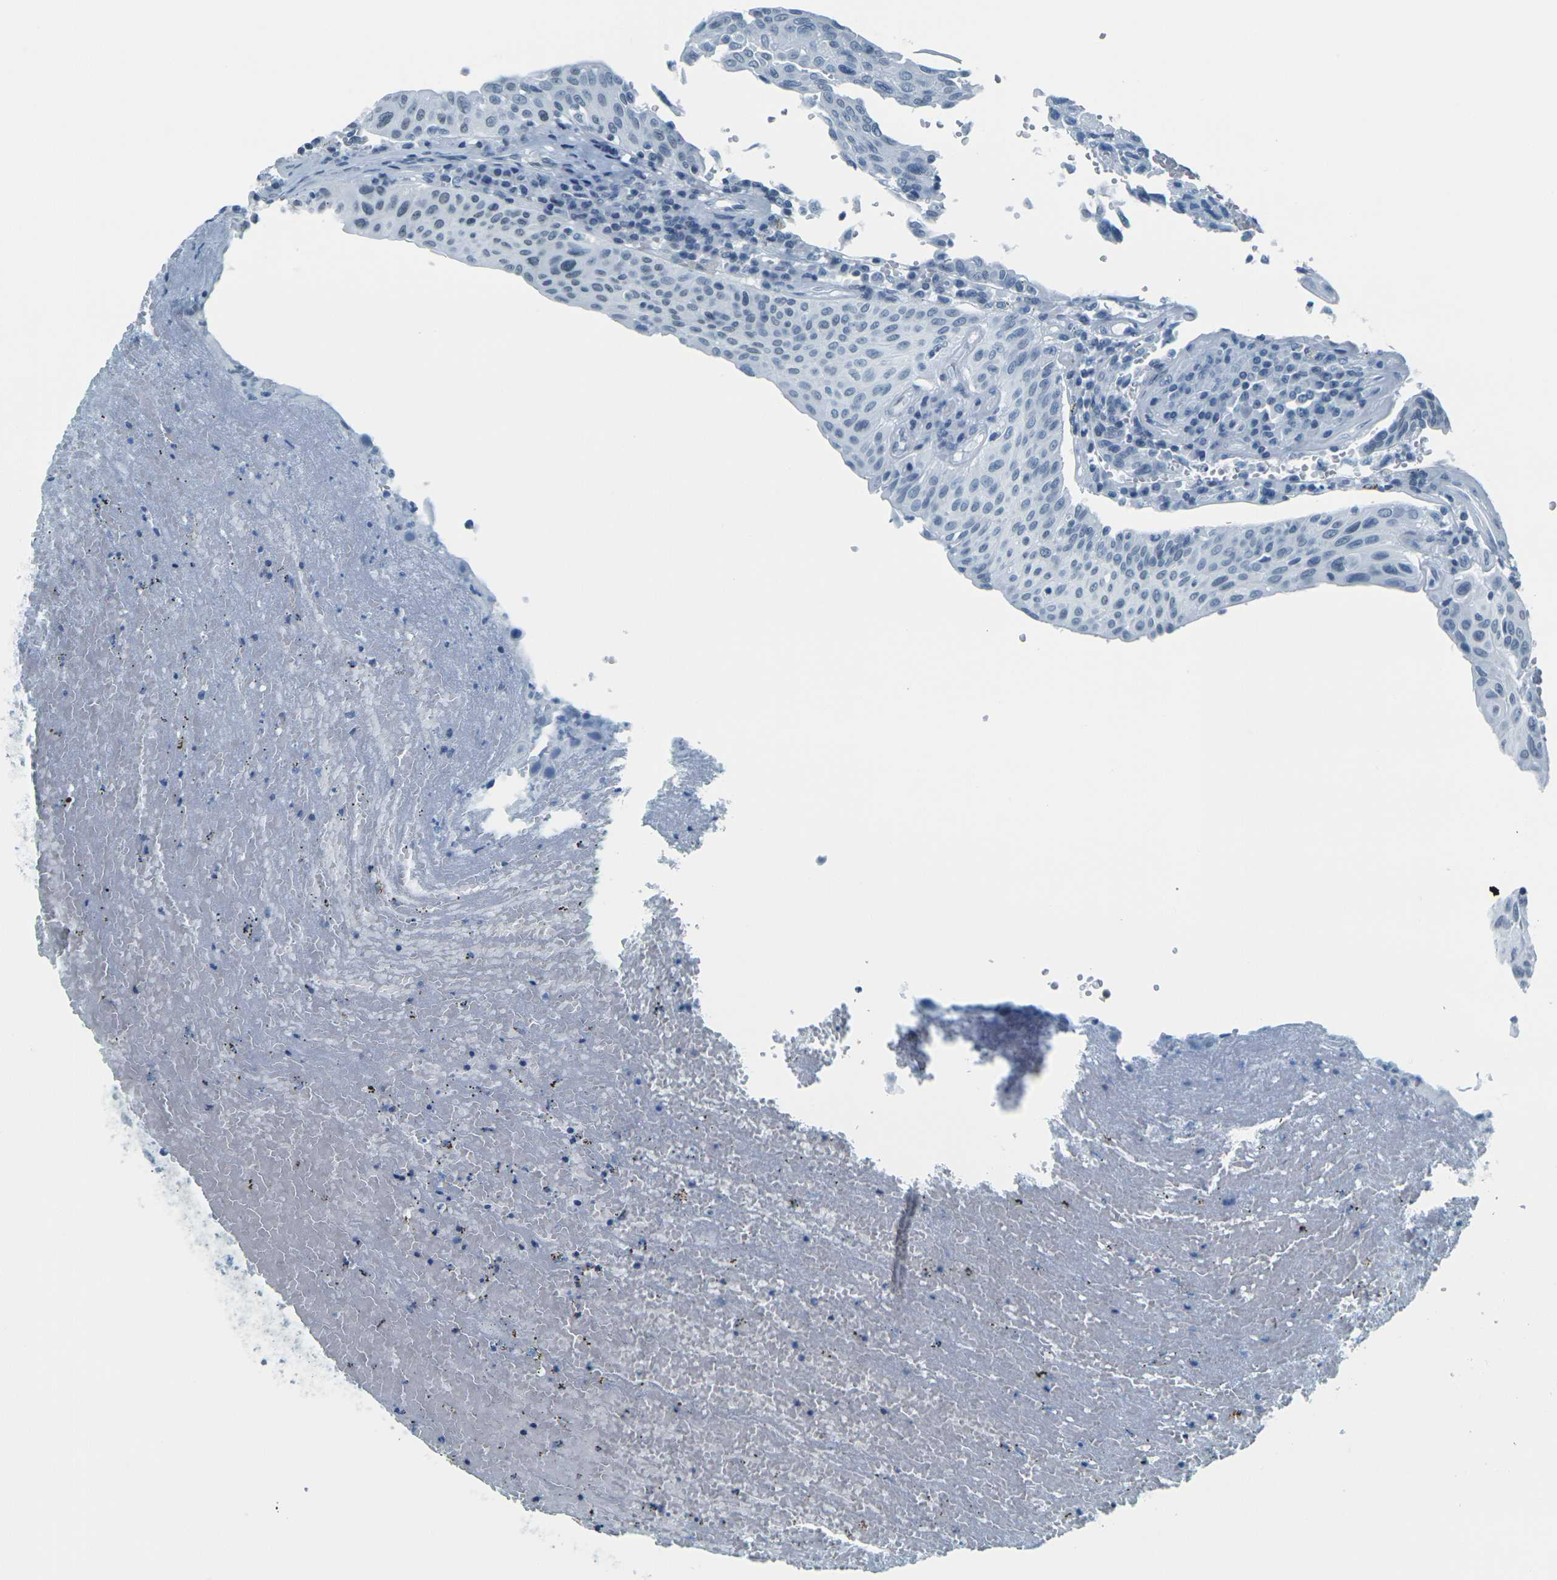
{"staining": {"intensity": "negative", "quantity": "none", "location": "none"}, "tissue": "urothelial cancer", "cell_type": "Tumor cells", "image_type": "cancer", "snomed": [{"axis": "morphology", "description": "Urothelial carcinoma, High grade"}, {"axis": "topography", "description": "Urinary bladder"}], "caption": "Tumor cells are negative for brown protein staining in urothelial cancer.", "gene": "NHEJ1", "patient": {"sex": "male", "age": 66}}